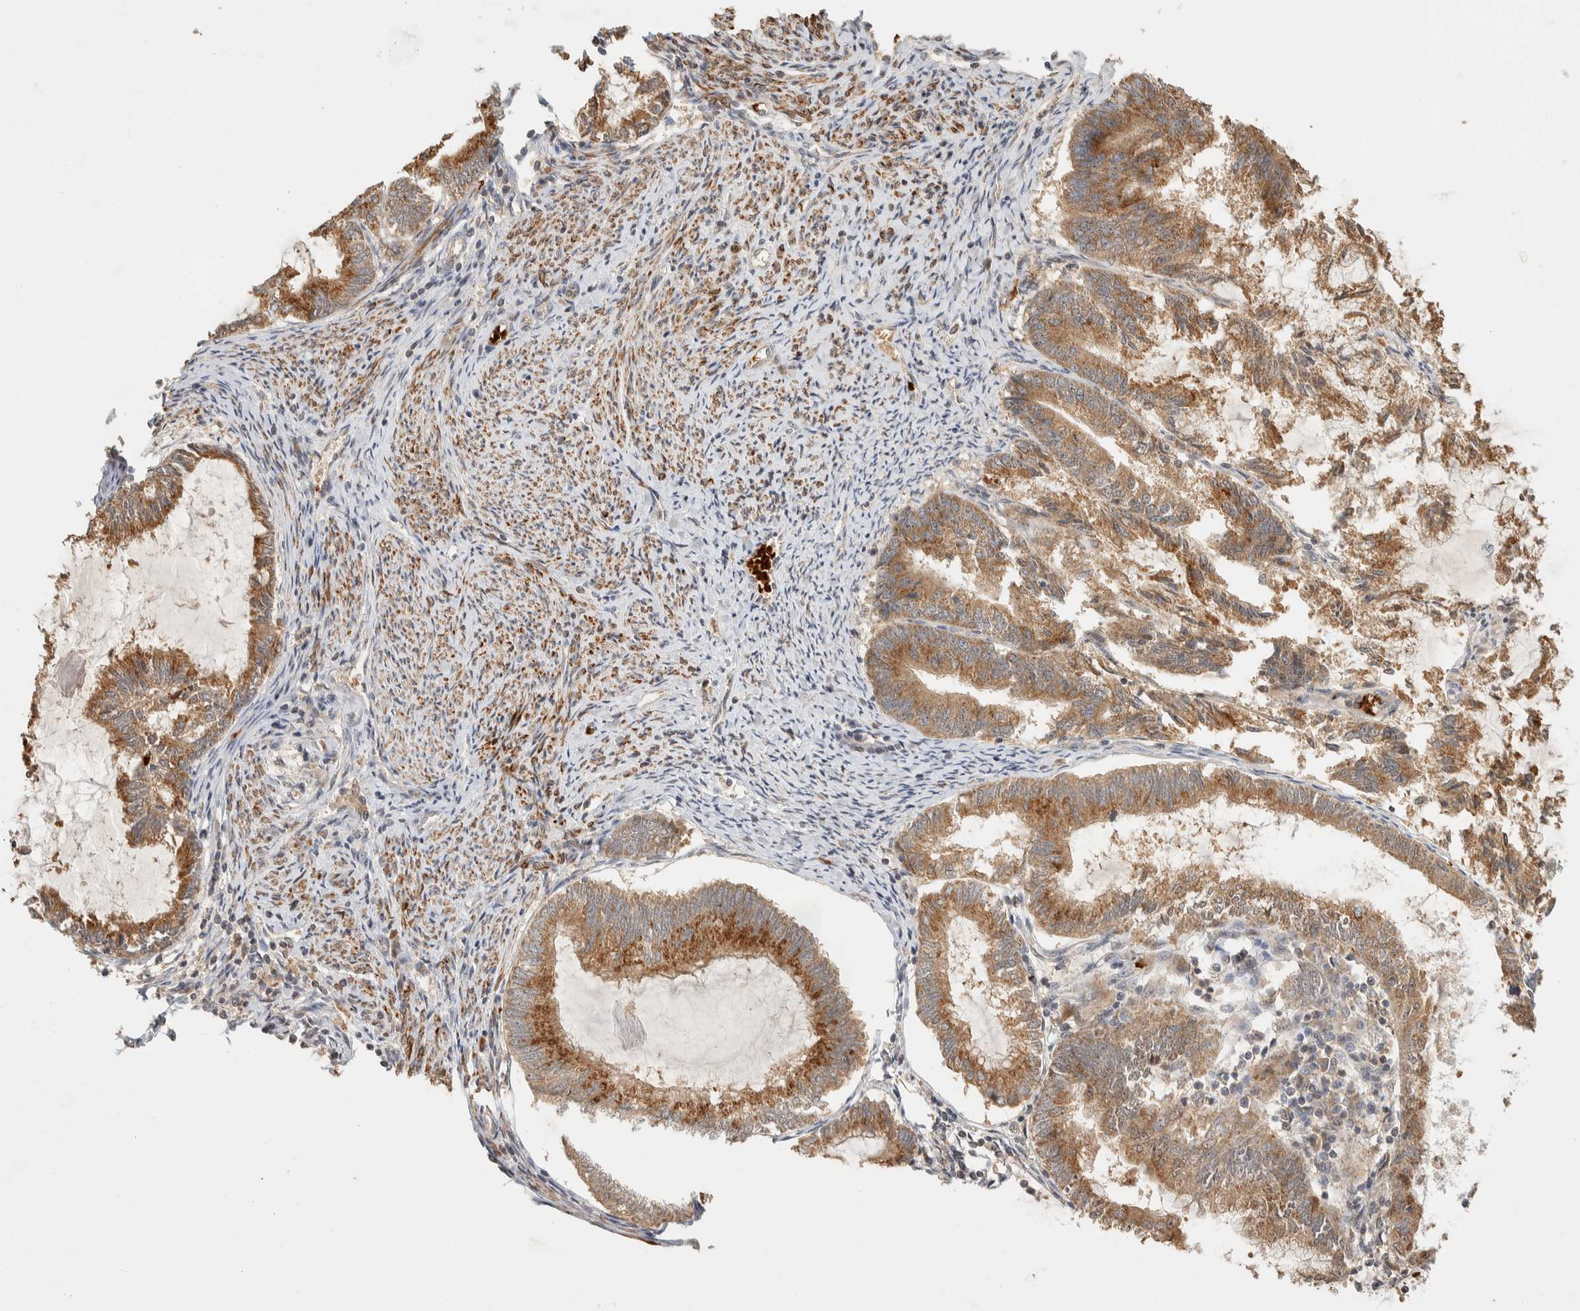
{"staining": {"intensity": "moderate", "quantity": ">75%", "location": "cytoplasmic/membranous"}, "tissue": "endometrial cancer", "cell_type": "Tumor cells", "image_type": "cancer", "snomed": [{"axis": "morphology", "description": "Adenocarcinoma, NOS"}, {"axis": "topography", "description": "Endometrium"}], "caption": "Protein staining demonstrates moderate cytoplasmic/membranous positivity in approximately >75% of tumor cells in adenocarcinoma (endometrial).", "gene": "TTI2", "patient": {"sex": "female", "age": 86}}